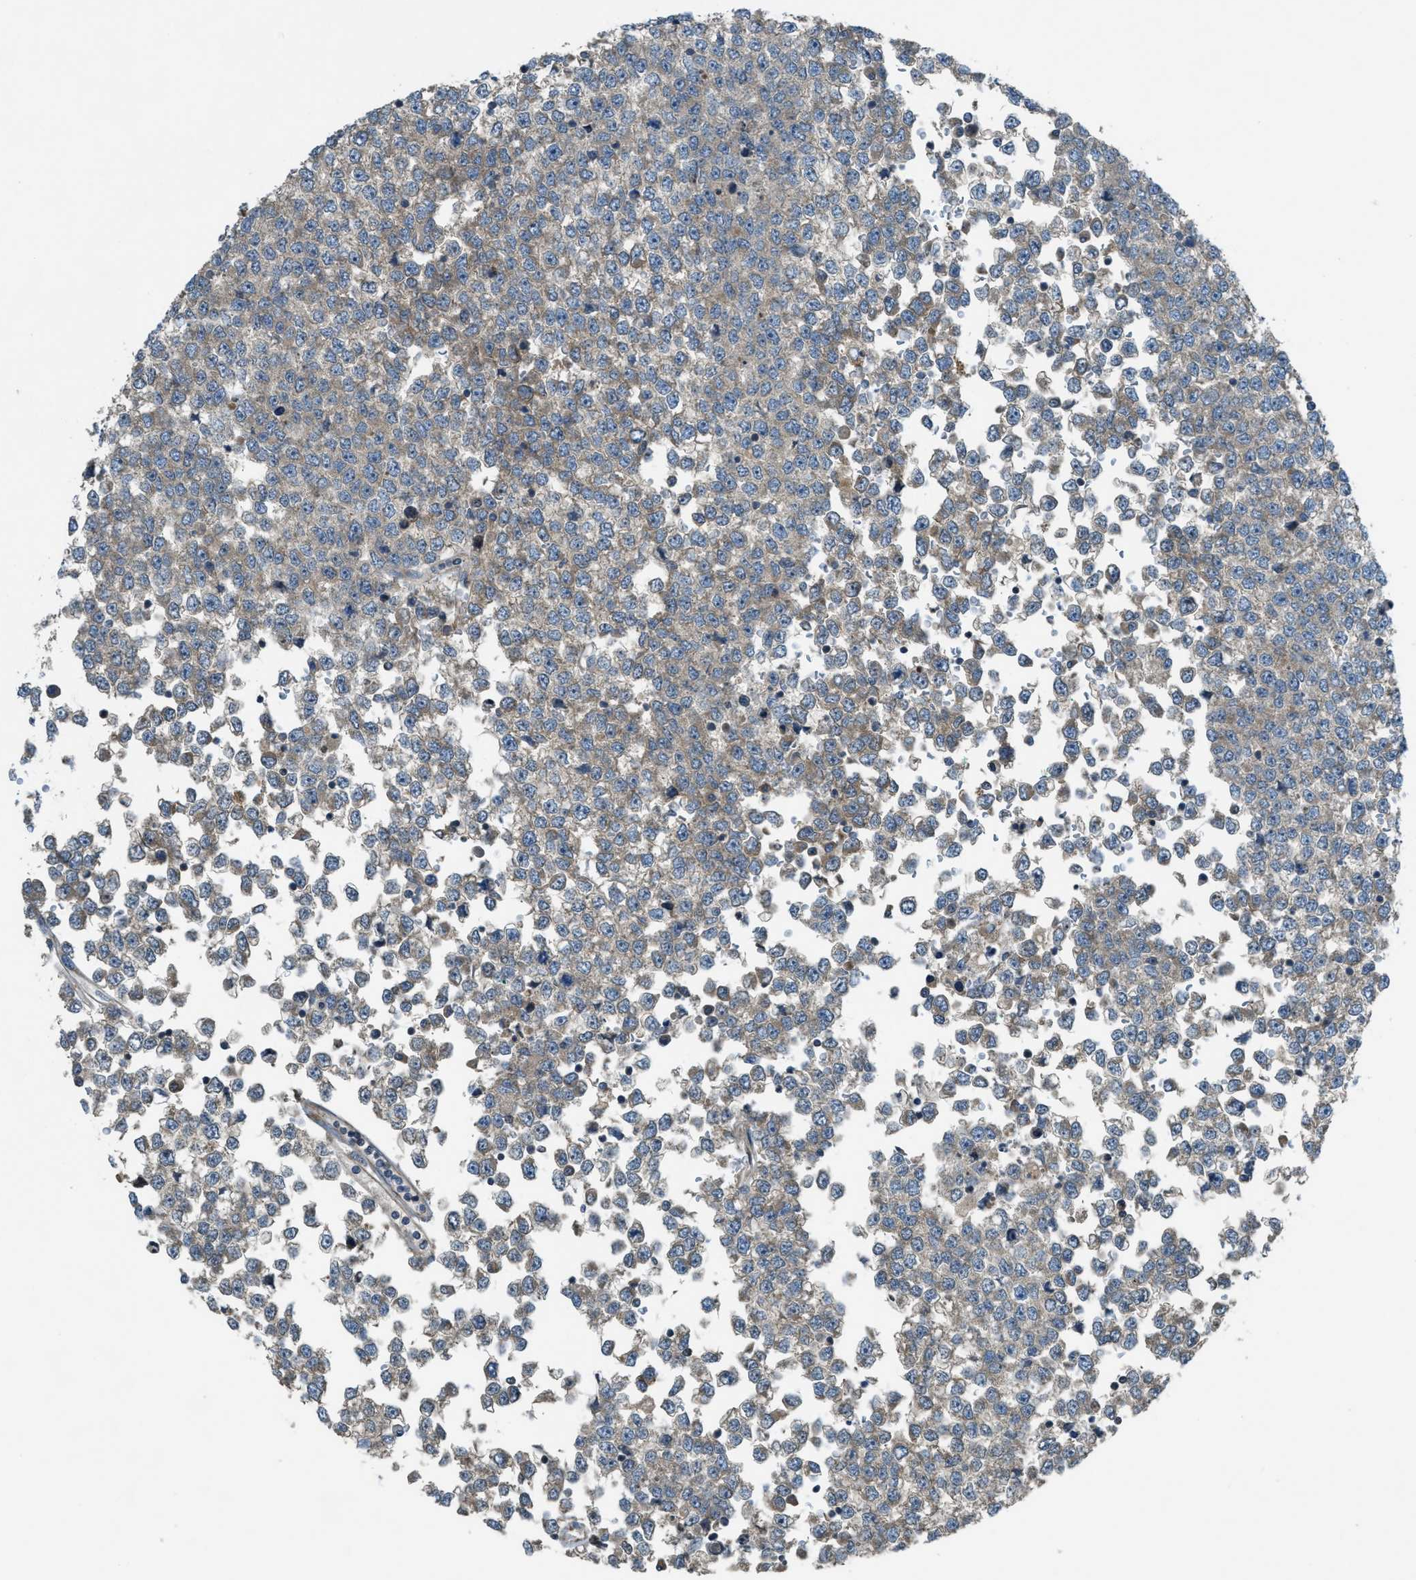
{"staining": {"intensity": "moderate", "quantity": ">75%", "location": "cytoplasmic/membranous"}, "tissue": "testis cancer", "cell_type": "Tumor cells", "image_type": "cancer", "snomed": [{"axis": "morphology", "description": "Seminoma, NOS"}, {"axis": "topography", "description": "Testis"}], "caption": "Approximately >75% of tumor cells in human testis cancer (seminoma) demonstrate moderate cytoplasmic/membranous protein staining as visualized by brown immunohistochemical staining.", "gene": "VEZT", "patient": {"sex": "male", "age": 65}}